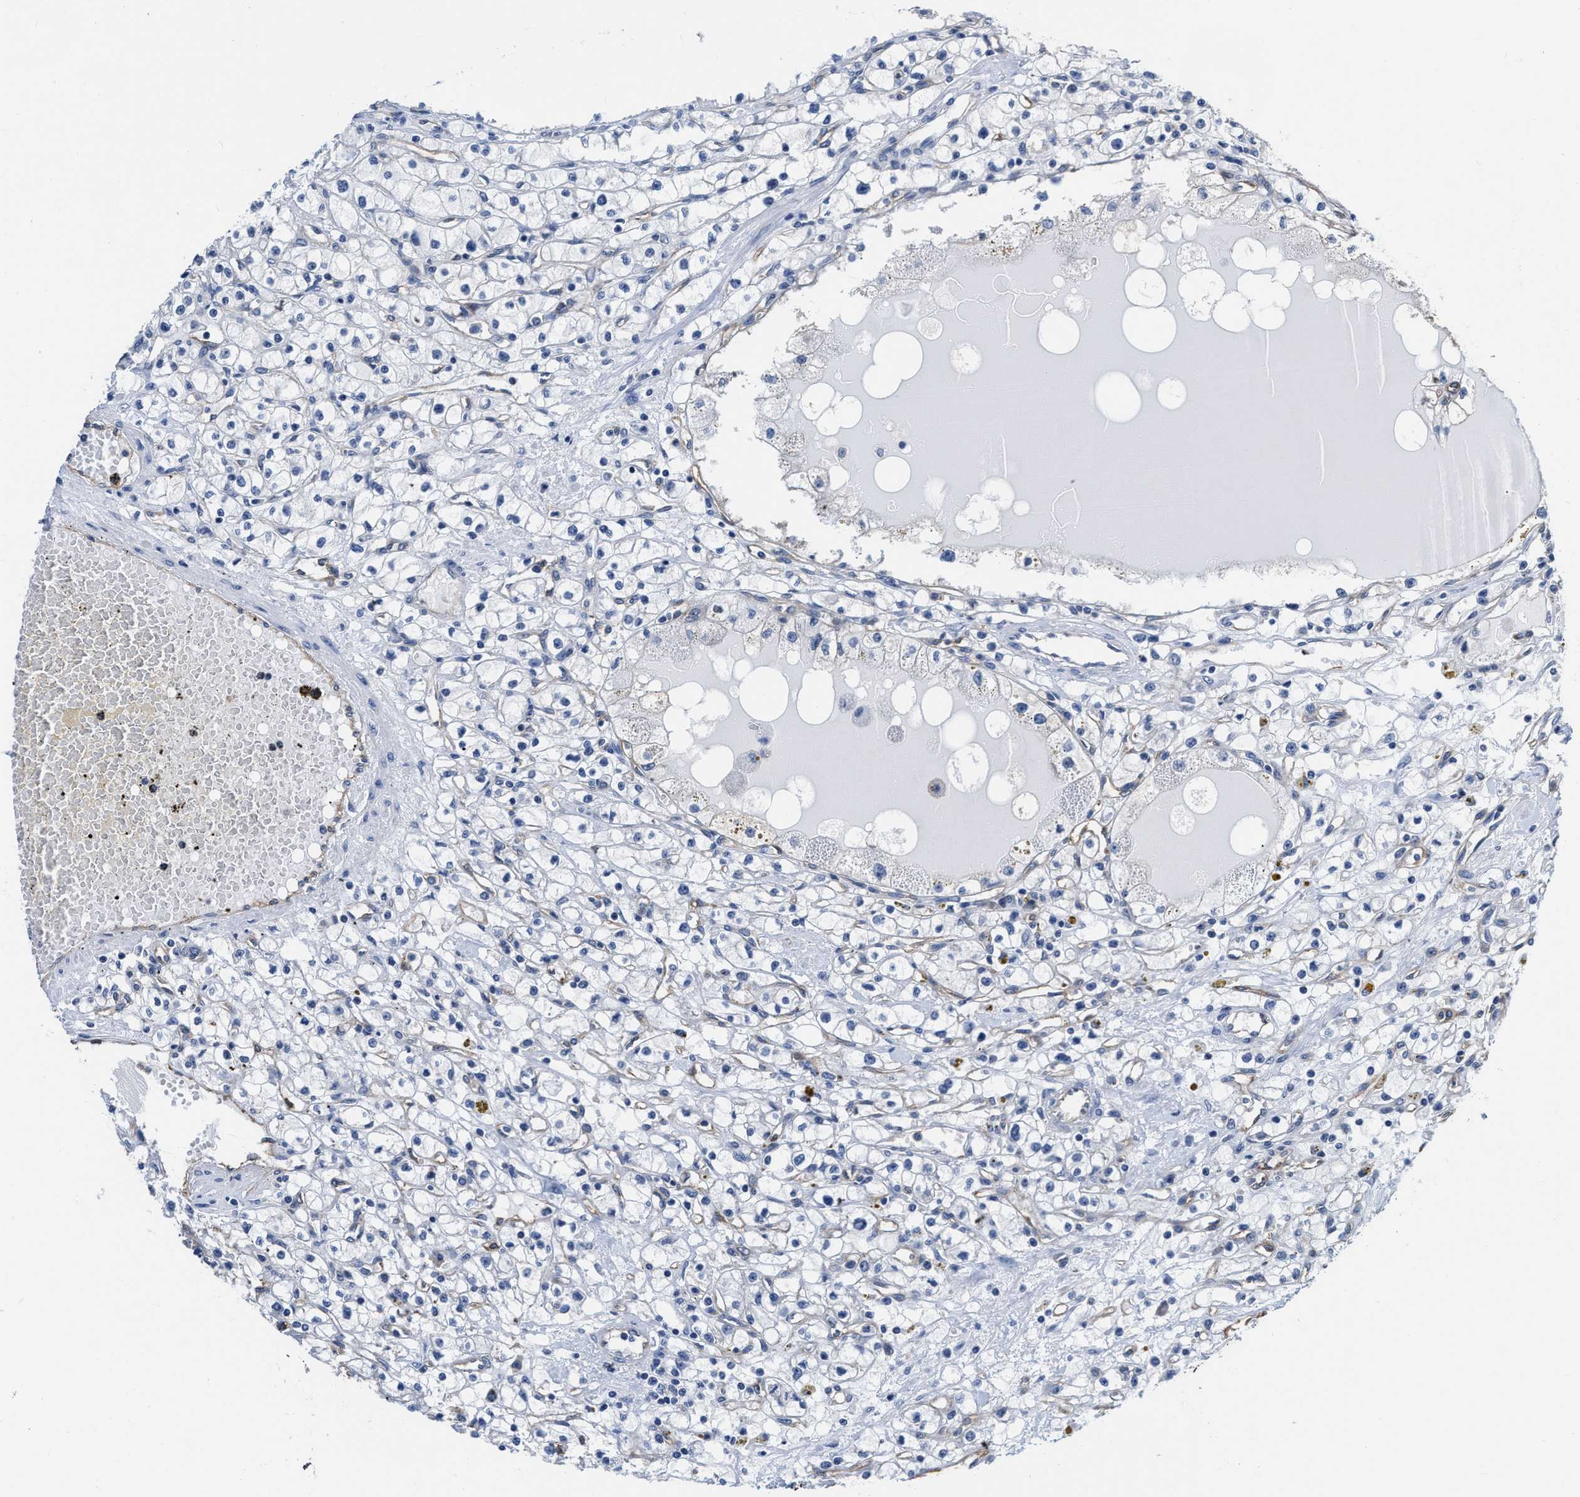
{"staining": {"intensity": "negative", "quantity": "none", "location": "none"}, "tissue": "renal cancer", "cell_type": "Tumor cells", "image_type": "cancer", "snomed": [{"axis": "morphology", "description": "Adenocarcinoma, NOS"}, {"axis": "topography", "description": "Kidney"}], "caption": "IHC of renal adenocarcinoma shows no positivity in tumor cells. (Stains: DAB (3,3'-diaminobenzidine) immunohistochemistry (IHC) with hematoxylin counter stain, Microscopy: brightfield microscopy at high magnification).", "gene": "C22orf42", "patient": {"sex": "male", "age": 56}}